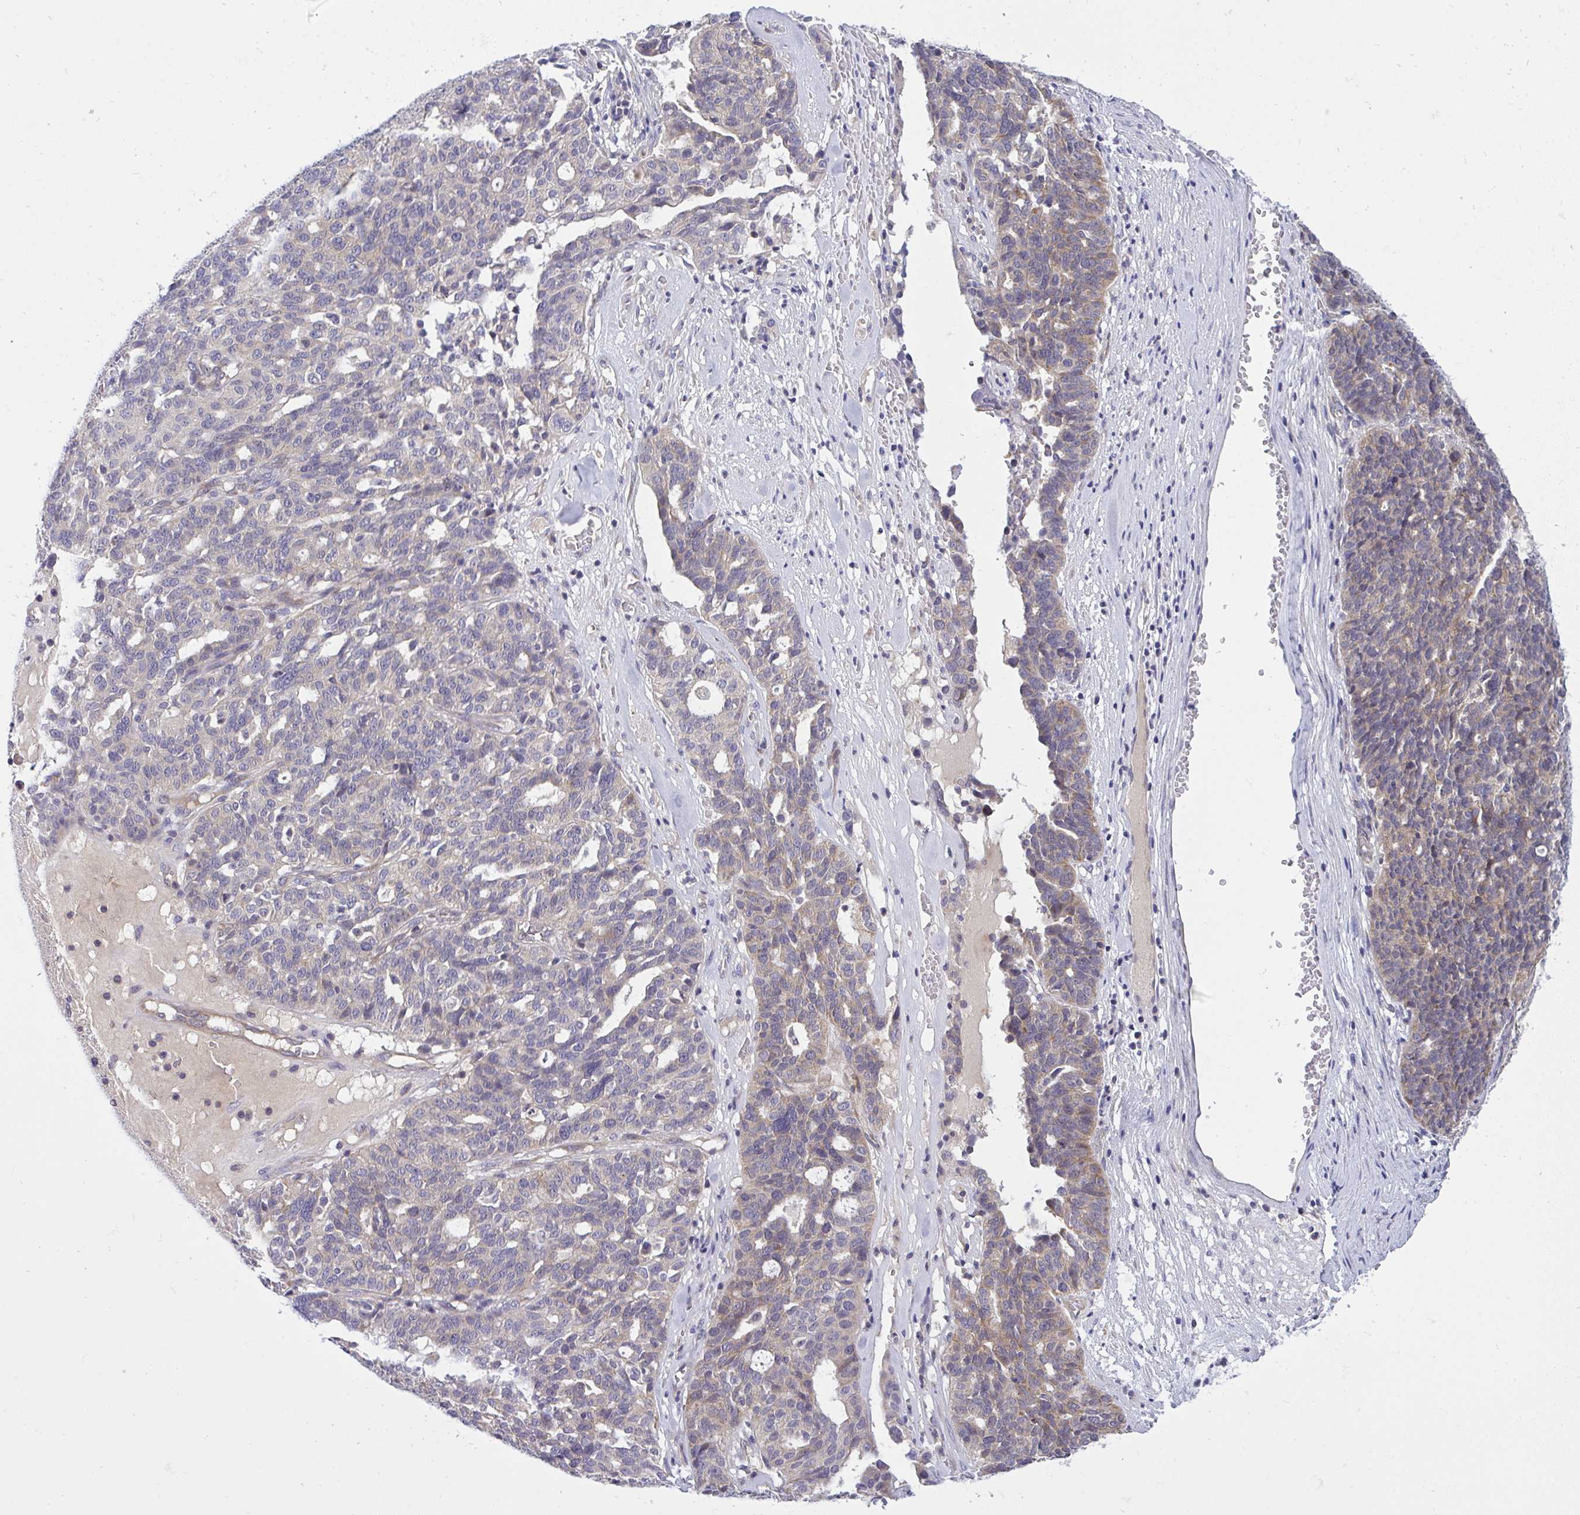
{"staining": {"intensity": "weak", "quantity": "<25%", "location": "cytoplasmic/membranous"}, "tissue": "ovarian cancer", "cell_type": "Tumor cells", "image_type": "cancer", "snomed": [{"axis": "morphology", "description": "Cystadenocarcinoma, serous, NOS"}, {"axis": "topography", "description": "Ovary"}], "caption": "Tumor cells are negative for brown protein staining in ovarian cancer (serous cystadenocarcinoma). Brightfield microscopy of immunohistochemistry stained with DAB (3,3'-diaminobenzidine) (brown) and hematoxylin (blue), captured at high magnification.", "gene": "C19orf54", "patient": {"sex": "female", "age": 59}}